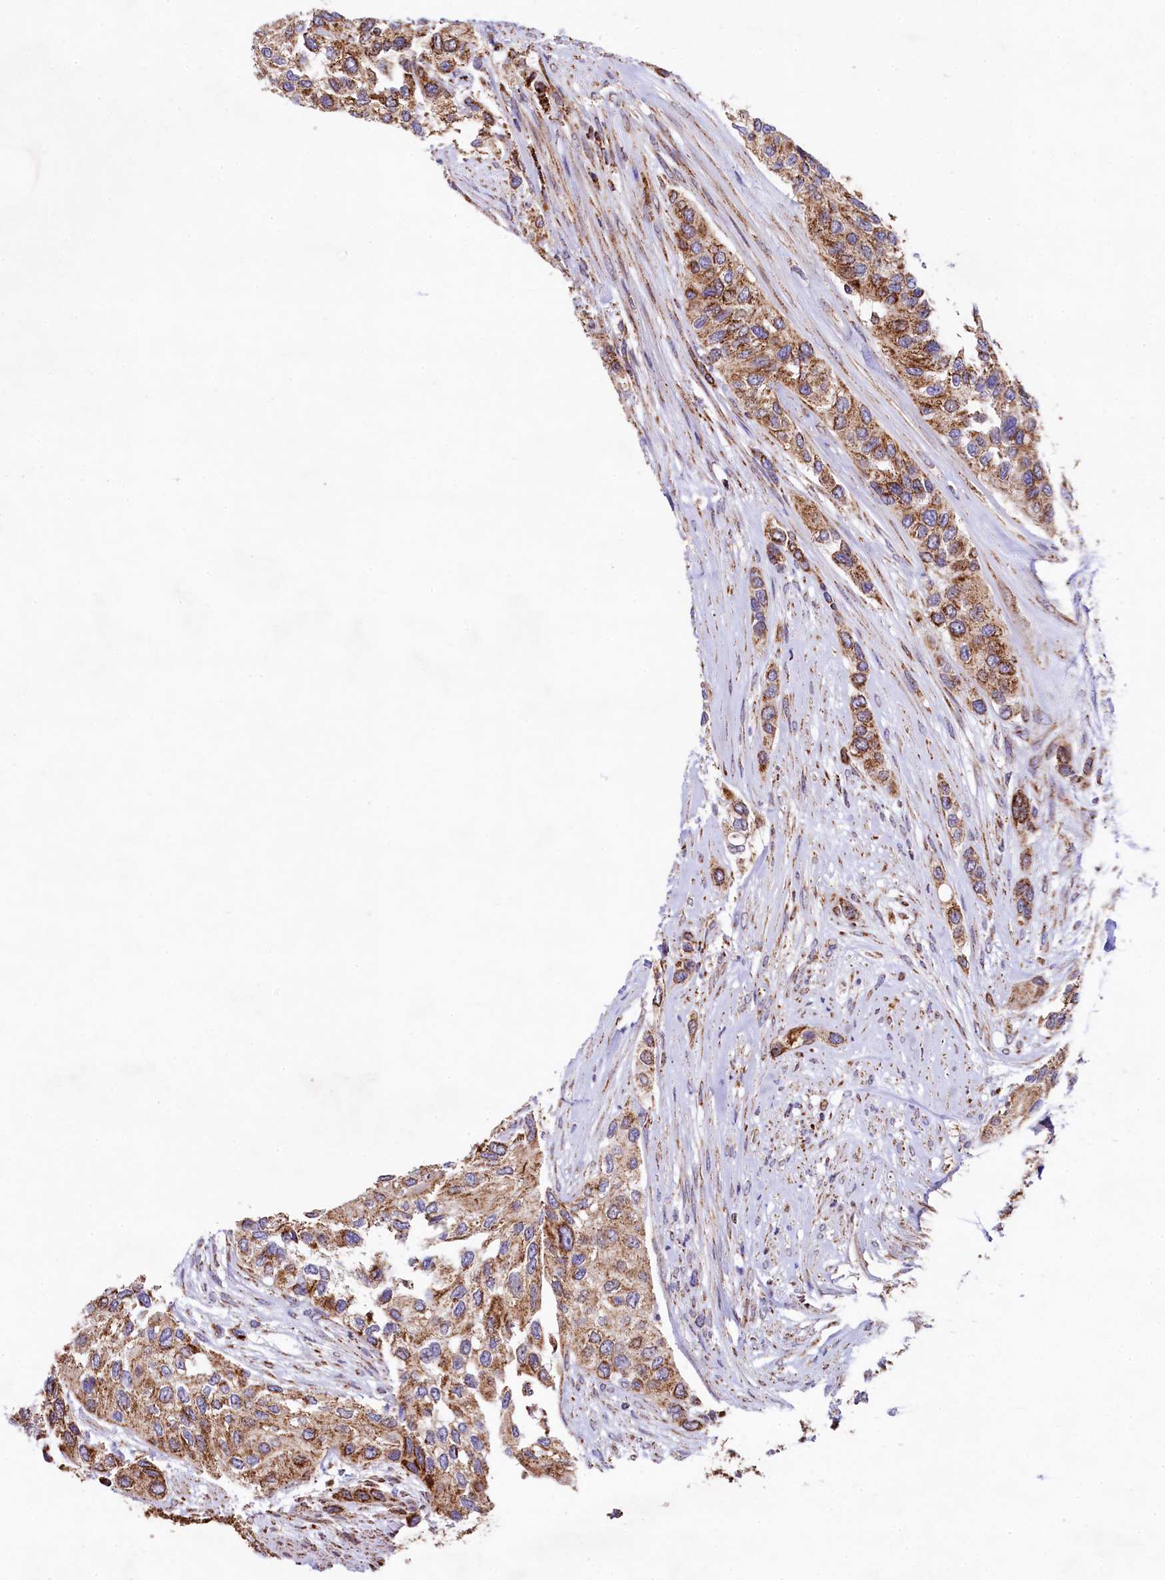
{"staining": {"intensity": "strong", "quantity": "25%-75%", "location": "cytoplasmic/membranous"}, "tissue": "urothelial cancer", "cell_type": "Tumor cells", "image_type": "cancer", "snomed": [{"axis": "morphology", "description": "Normal tissue, NOS"}, {"axis": "morphology", "description": "Urothelial carcinoma, High grade"}, {"axis": "topography", "description": "Vascular tissue"}, {"axis": "topography", "description": "Urinary bladder"}], "caption": "Immunohistochemistry (IHC) staining of high-grade urothelial carcinoma, which exhibits high levels of strong cytoplasmic/membranous staining in about 25%-75% of tumor cells indicating strong cytoplasmic/membranous protein positivity. The staining was performed using DAB (3,3'-diaminobenzidine) (brown) for protein detection and nuclei were counterstained in hematoxylin (blue).", "gene": "CLYBL", "patient": {"sex": "female", "age": 56}}